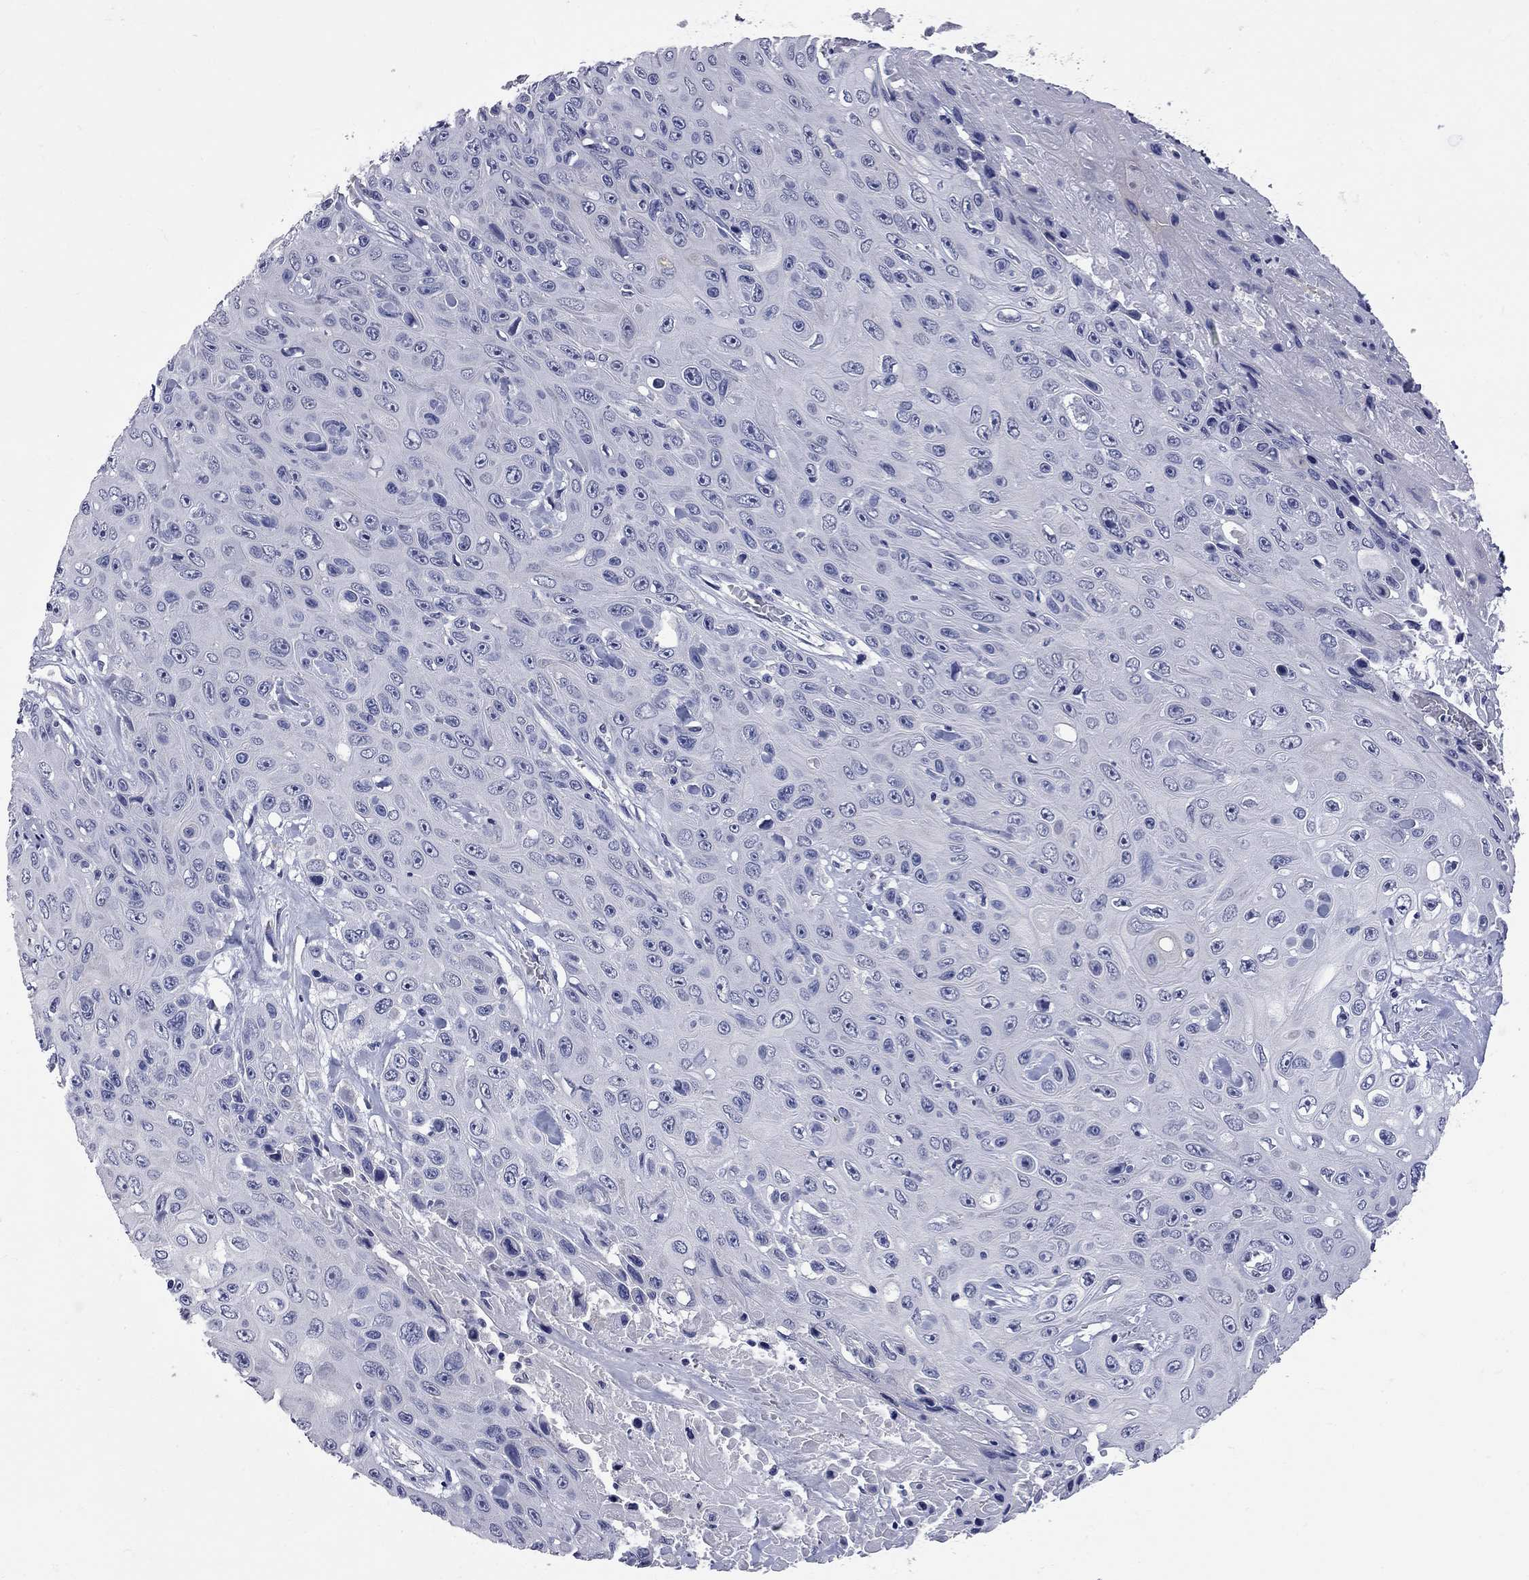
{"staining": {"intensity": "weak", "quantity": "<25%", "location": "cytoplasmic/membranous"}, "tissue": "skin cancer", "cell_type": "Tumor cells", "image_type": "cancer", "snomed": [{"axis": "morphology", "description": "Squamous cell carcinoma, NOS"}, {"axis": "topography", "description": "Skin"}], "caption": "A histopathology image of skin cancer (squamous cell carcinoma) stained for a protein shows no brown staining in tumor cells.", "gene": "FAM221B", "patient": {"sex": "male", "age": 82}}